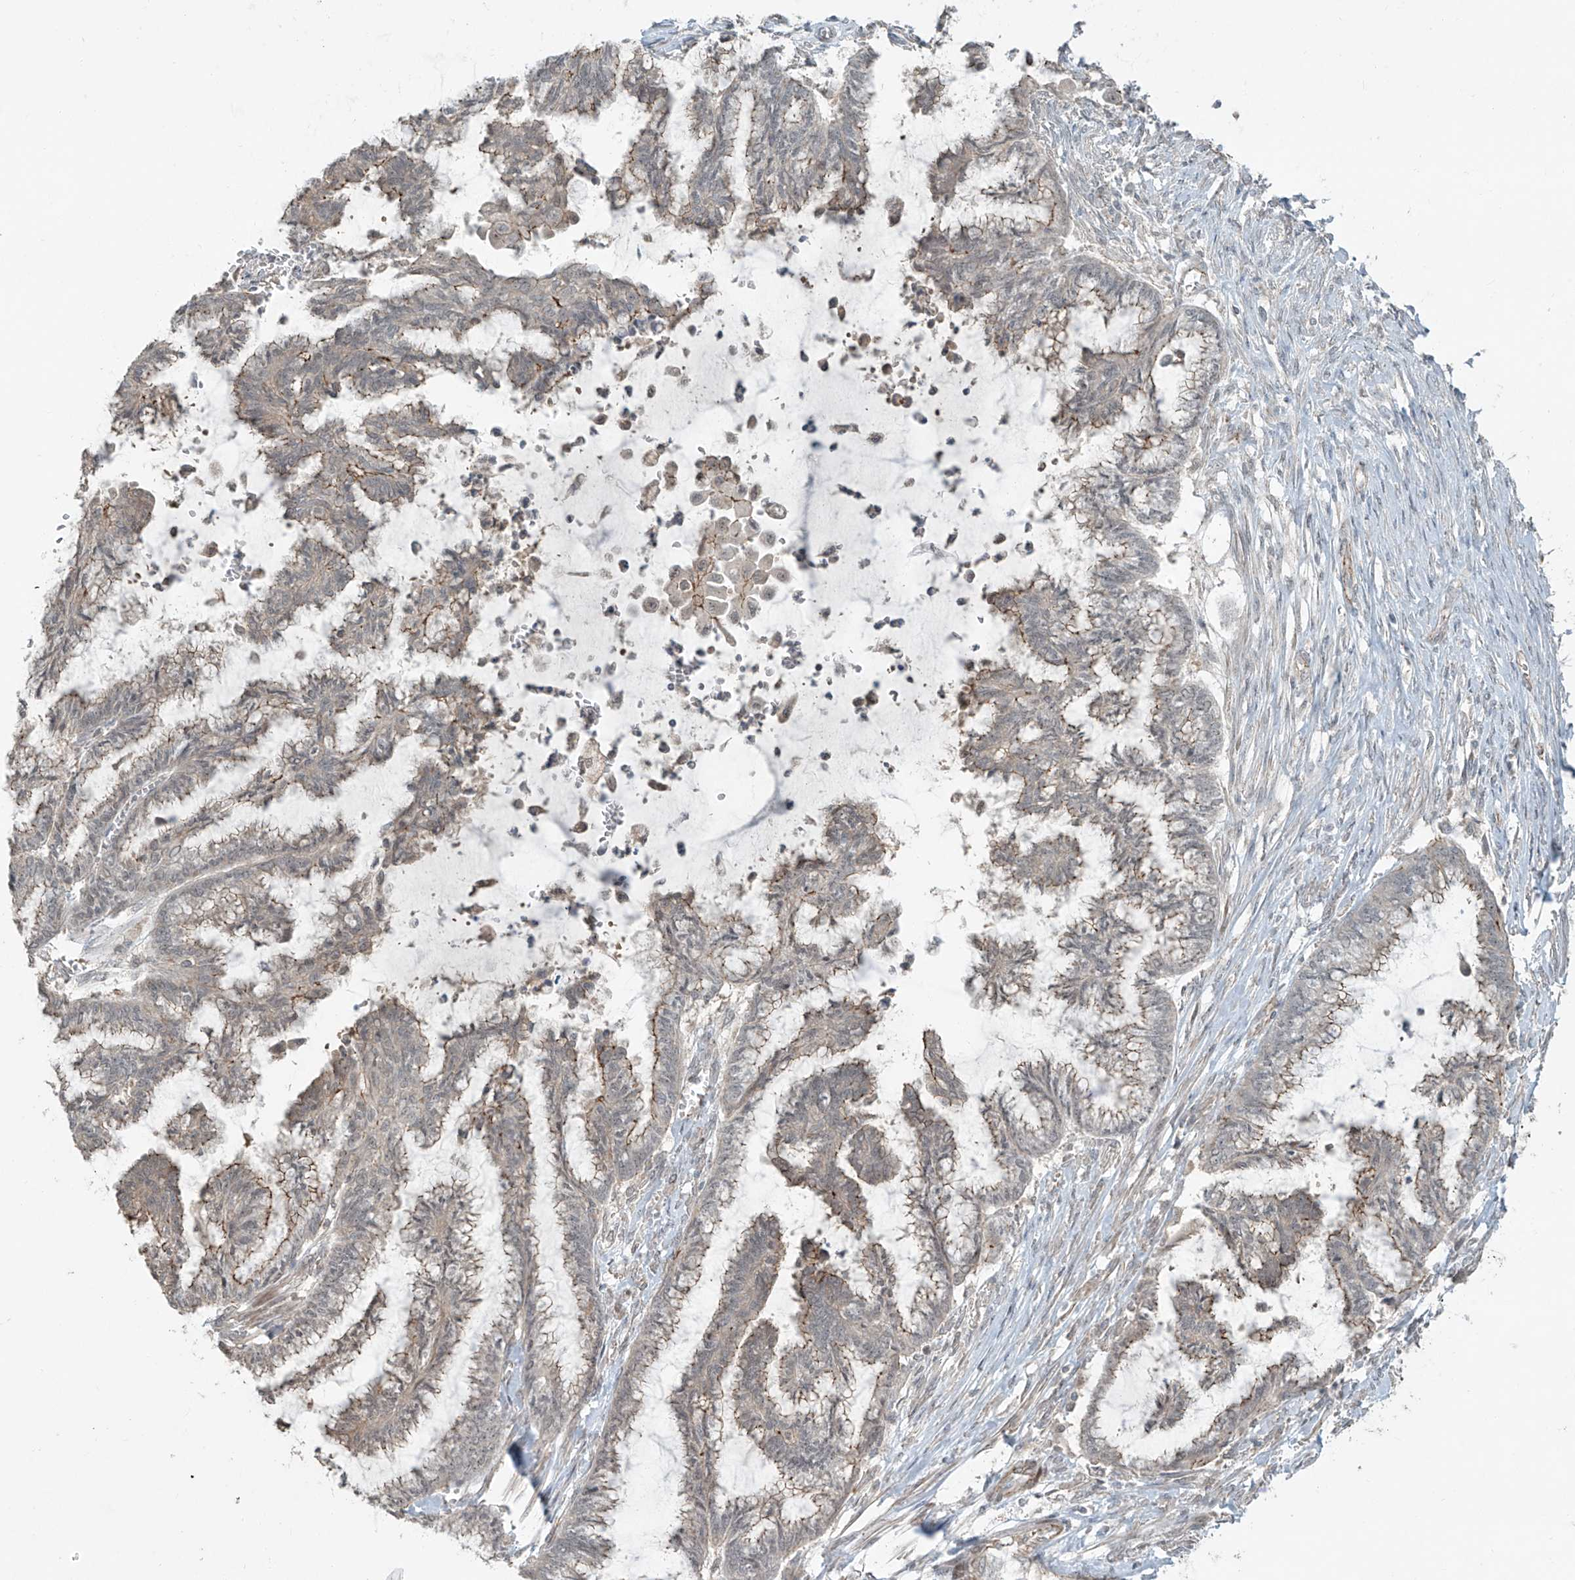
{"staining": {"intensity": "moderate", "quantity": "25%-75%", "location": "cytoplasmic/membranous"}, "tissue": "endometrial cancer", "cell_type": "Tumor cells", "image_type": "cancer", "snomed": [{"axis": "morphology", "description": "Adenocarcinoma, NOS"}, {"axis": "topography", "description": "Endometrium"}], "caption": "Tumor cells show medium levels of moderate cytoplasmic/membranous expression in about 25%-75% of cells in adenocarcinoma (endometrial).", "gene": "ZNF16", "patient": {"sex": "female", "age": 86}}